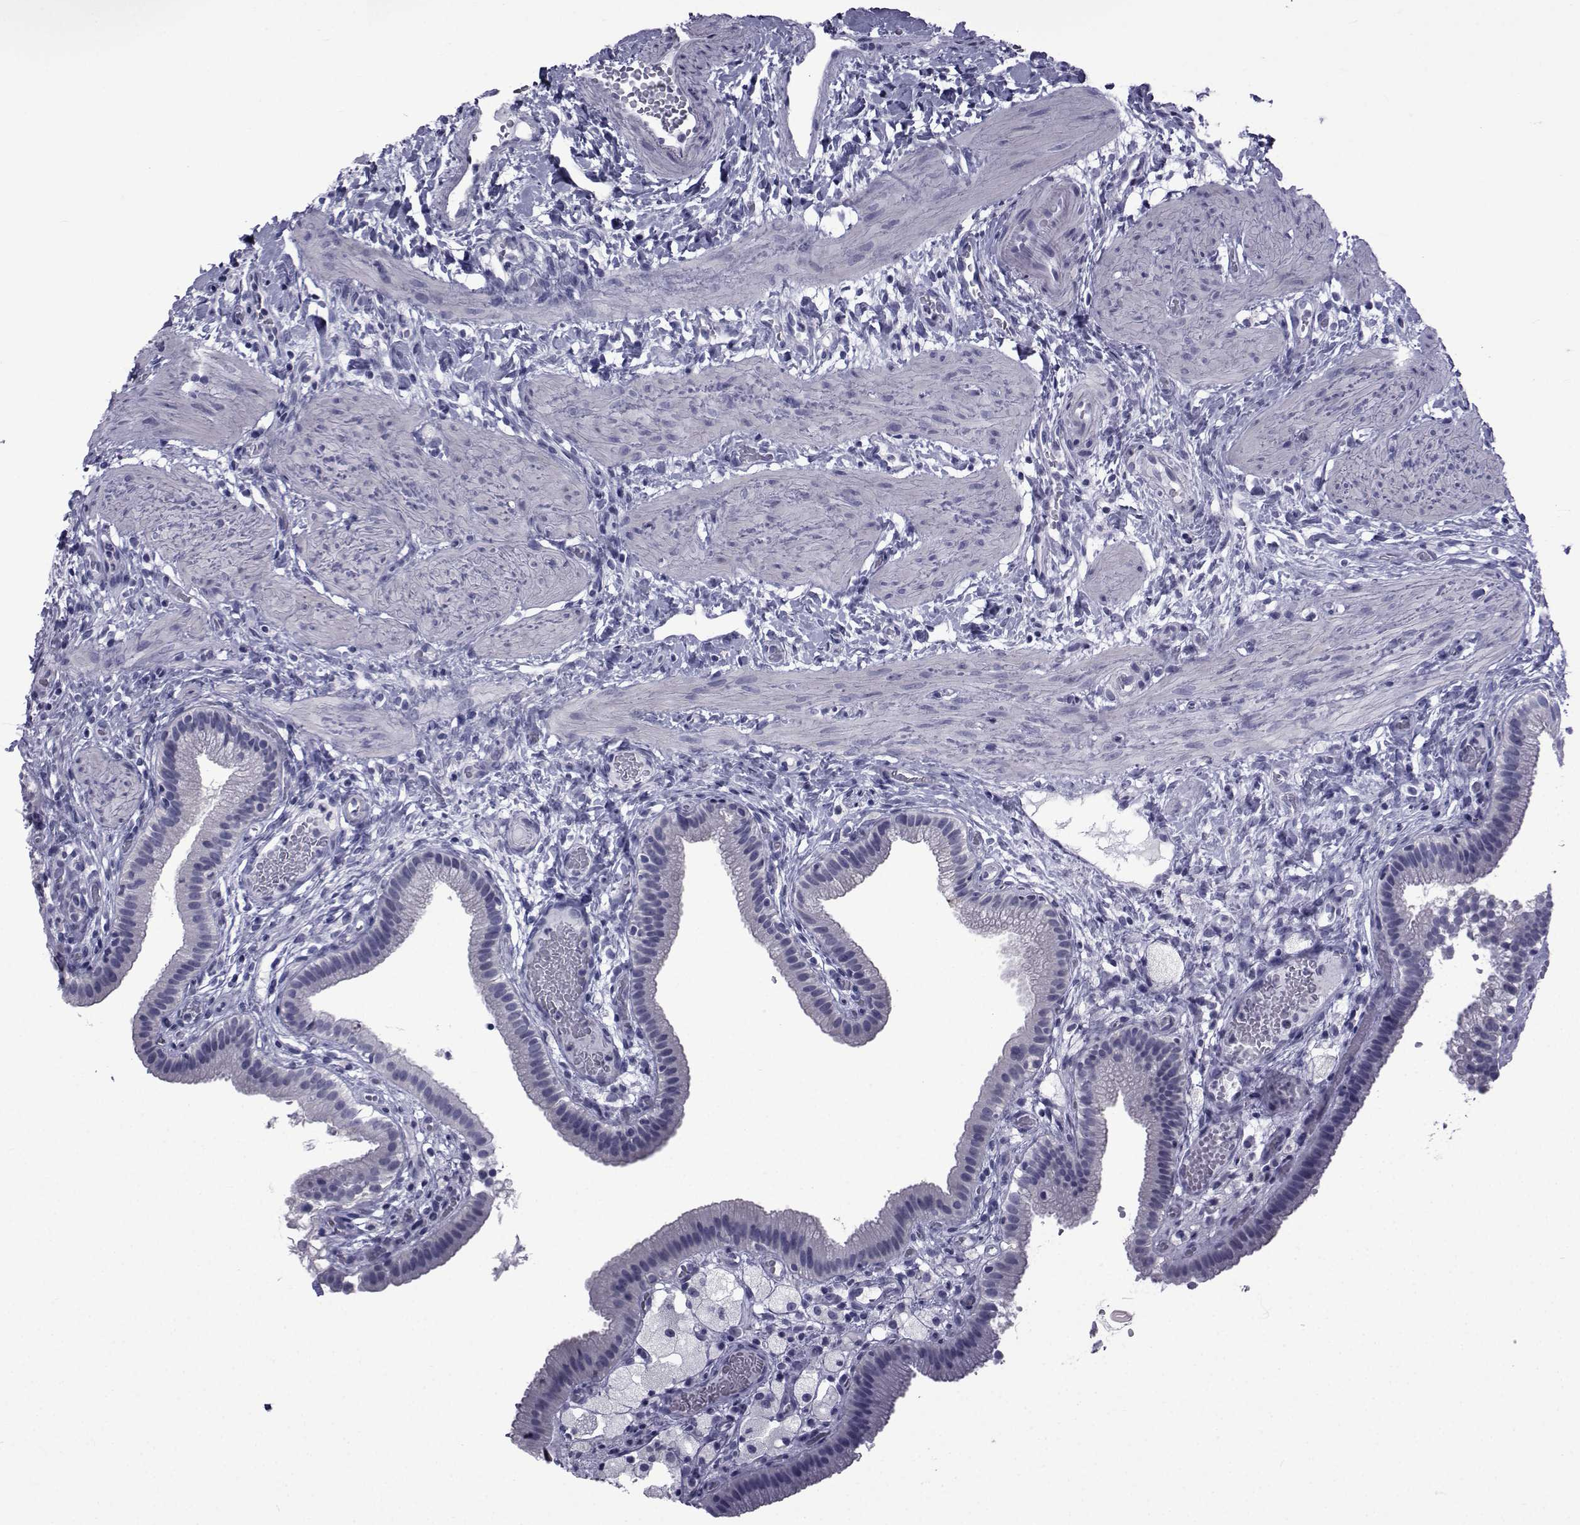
{"staining": {"intensity": "negative", "quantity": "none", "location": "none"}, "tissue": "gallbladder", "cell_type": "Glandular cells", "image_type": "normal", "snomed": [{"axis": "morphology", "description": "Normal tissue, NOS"}, {"axis": "topography", "description": "Gallbladder"}], "caption": "Immunohistochemical staining of benign gallbladder shows no significant positivity in glandular cells.", "gene": "PDE6G", "patient": {"sex": "female", "age": 24}}